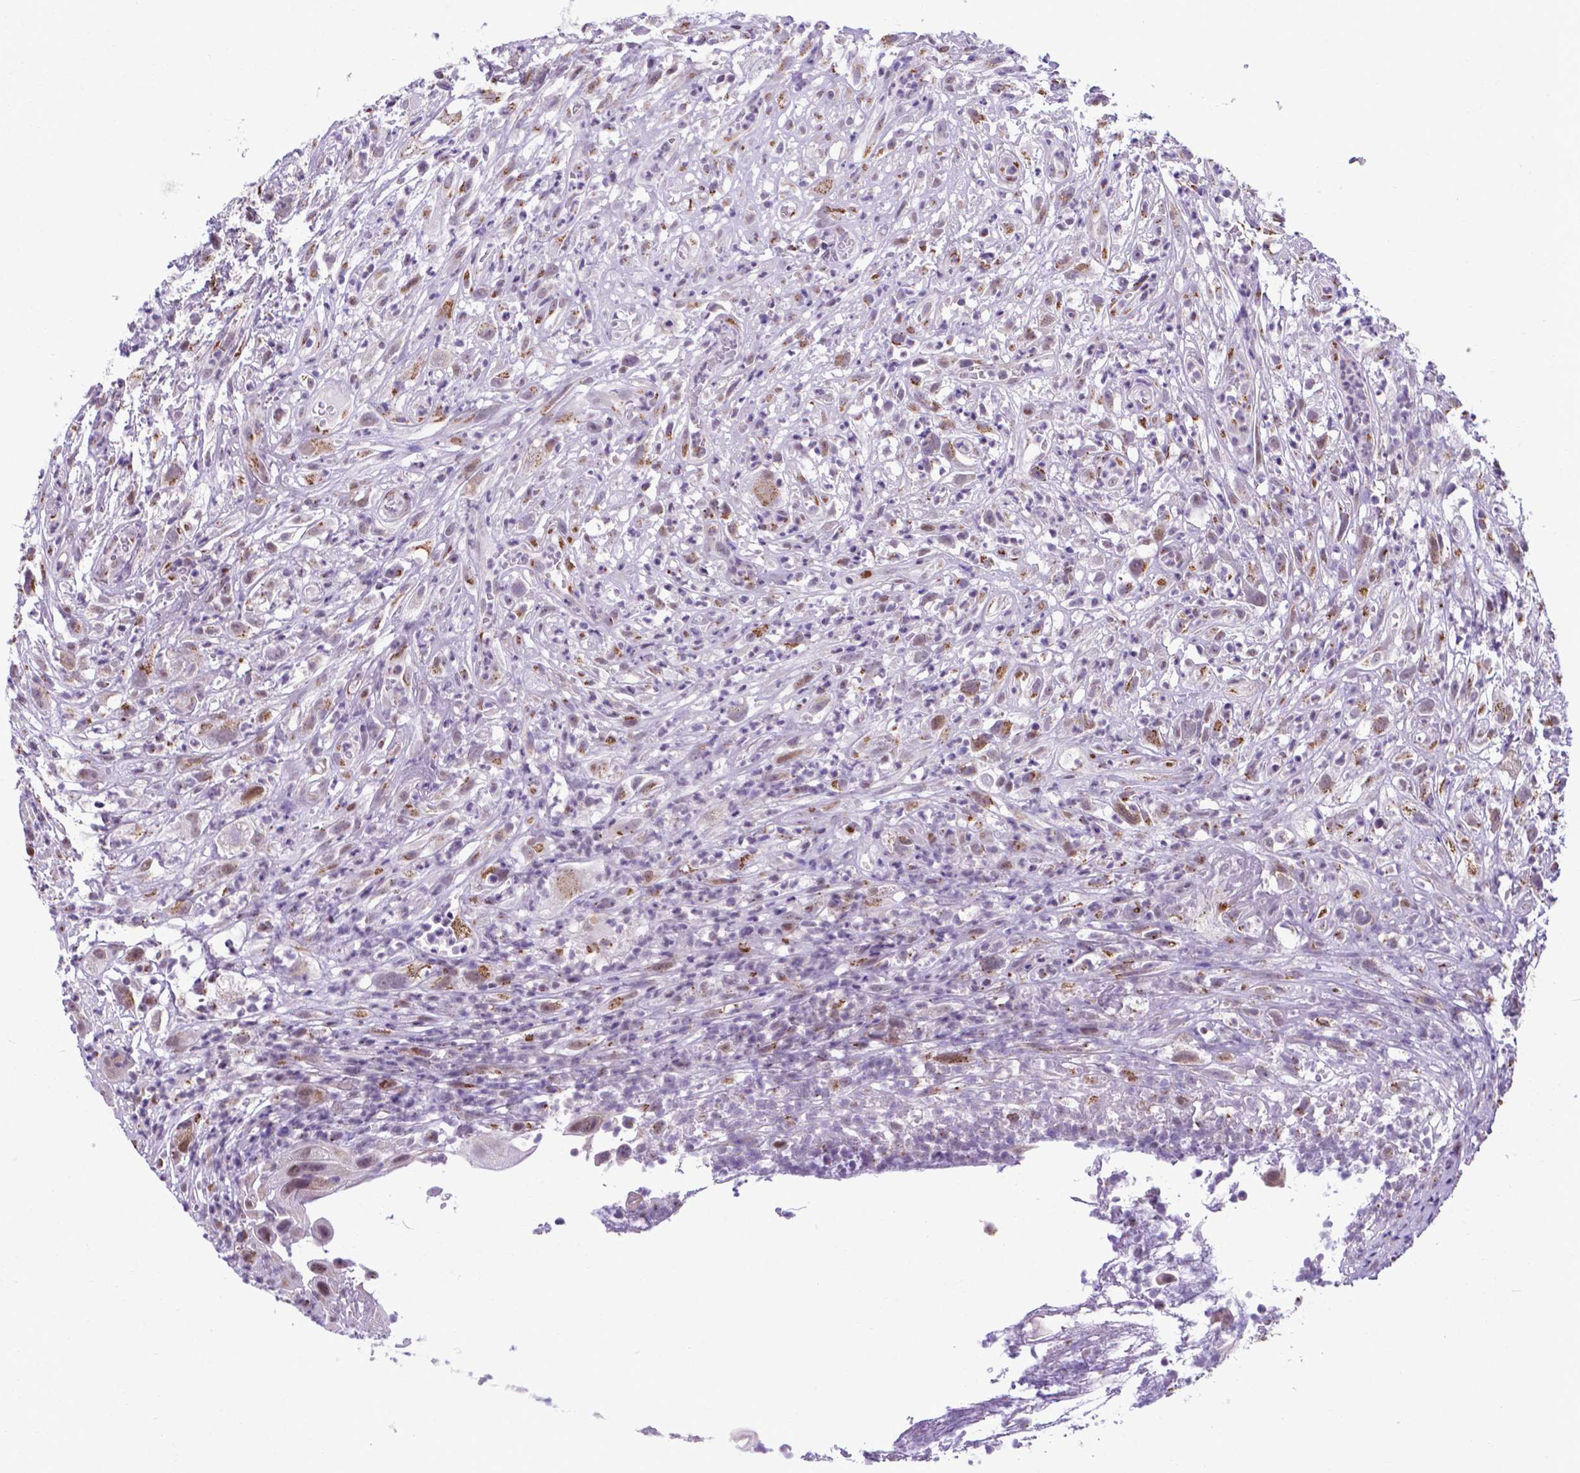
{"staining": {"intensity": "moderate", "quantity": "25%-75%", "location": "cytoplasmic/membranous"}, "tissue": "head and neck cancer", "cell_type": "Tumor cells", "image_type": "cancer", "snomed": [{"axis": "morphology", "description": "Squamous cell carcinoma, NOS"}, {"axis": "topography", "description": "Head-Neck"}], "caption": "Immunohistochemistry image of human squamous cell carcinoma (head and neck) stained for a protein (brown), which exhibits medium levels of moderate cytoplasmic/membranous staining in approximately 25%-75% of tumor cells.", "gene": "MRPL10", "patient": {"sex": "male", "age": 65}}